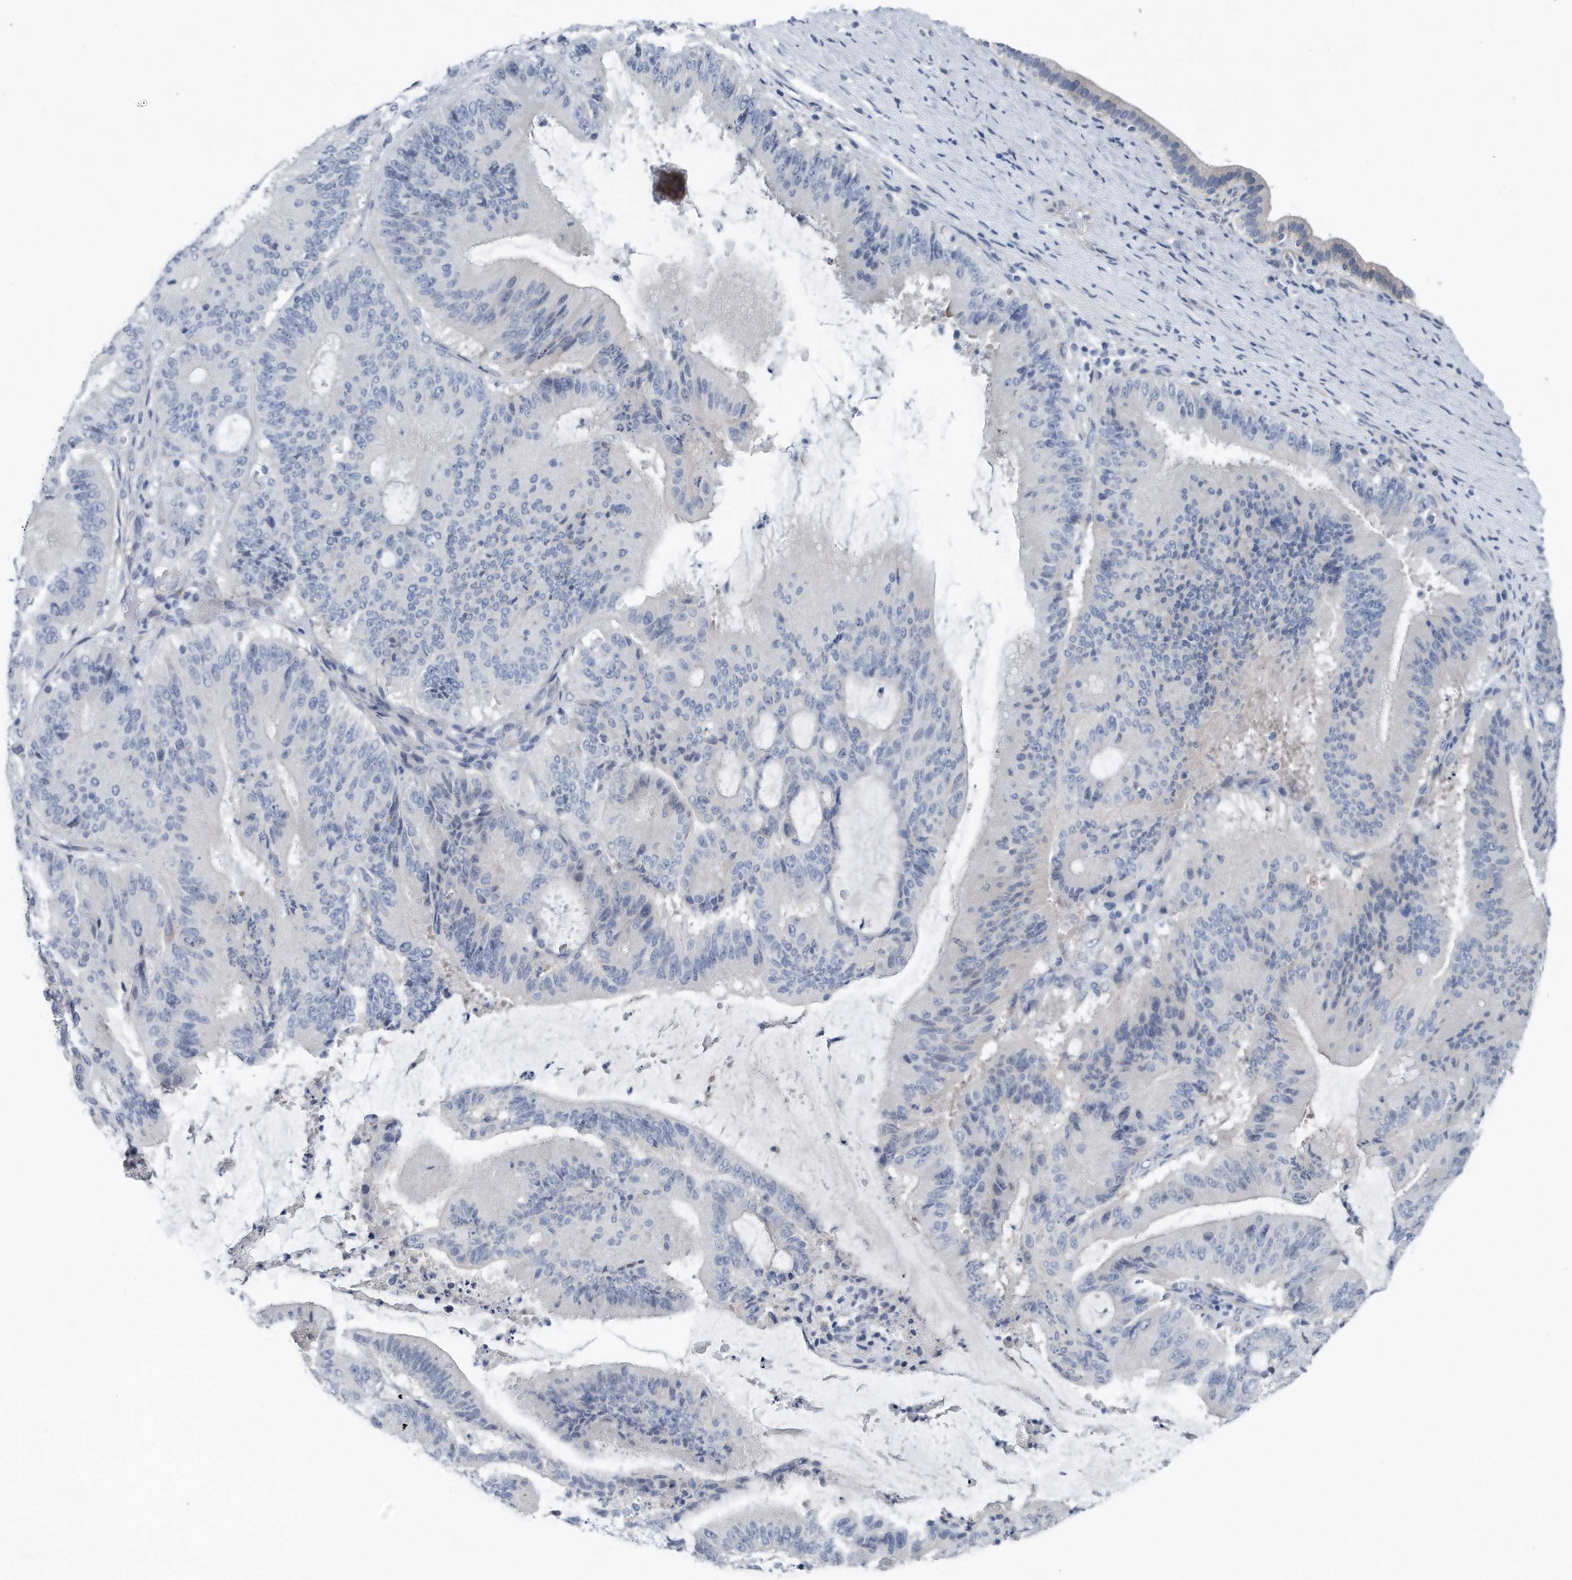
{"staining": {"intensity": "negative", "quantity": "none", "location": "none"}, "tissue": "liver cancer", "cell_type": "Tumor cells", "image_type": "cancer", "snomed": [{"axis": "morphology", "description": "Normal tissue, NOS"}, {"axis": "morphology", "description": "Cholangiocarcinoma"}, {"axis": "topography", "description": "Liver"}, {"axis": "topography", "description": "Peripheral nerve tissue"}], "caption": "Tumor cells show no significant protein staining in cholangiocarcinoma (liver).", "gene": "YRDC", "patient": {"sex": "female", "age": 73}}